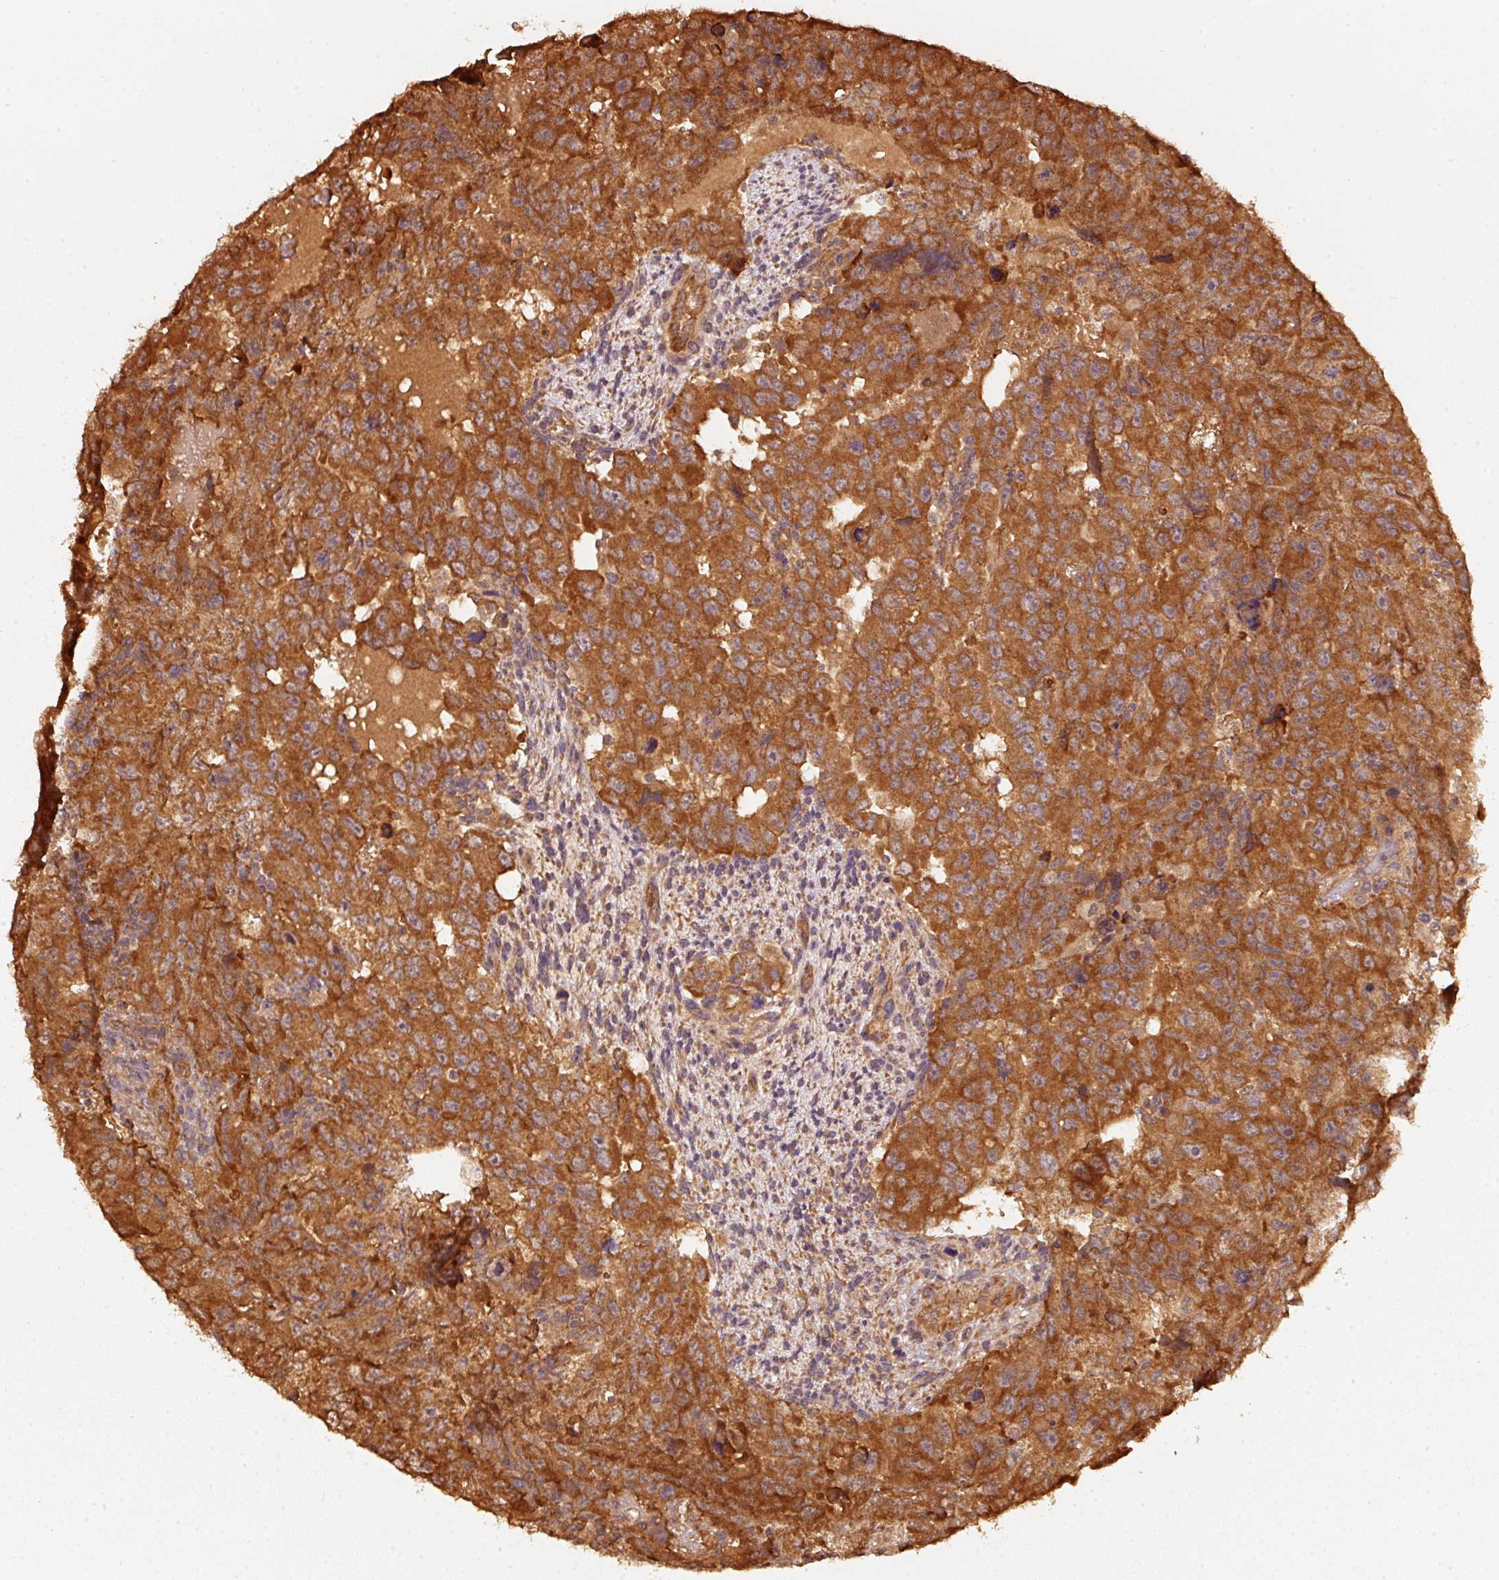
{"staining": {"intensity": "strong", "quantity": ">75%", "location": "cytoplasmic/membranous"}, "tissue": "testis cancer", "cell_type": "Tumor cells", "image_type": "cancer", "snomed": [{"axis": "morphology", "description": "Carcinoma, Embryonal, NOS"}, {"axis": "topography", "description": "Testis"}], "caption": "Immunohistochemistry (IHC) micrograph of neoplastic tissue: embryonal carcinoma (testis) stained using immunohistochemistry shows high levels of strong protein expression localized specifically in the cytoplasmic/membranous of tumor cells, appearing as a cytoplasmic/membranous brown color.", "gene": "STAU1", "patient": {"sex": "male", "age": 24}}